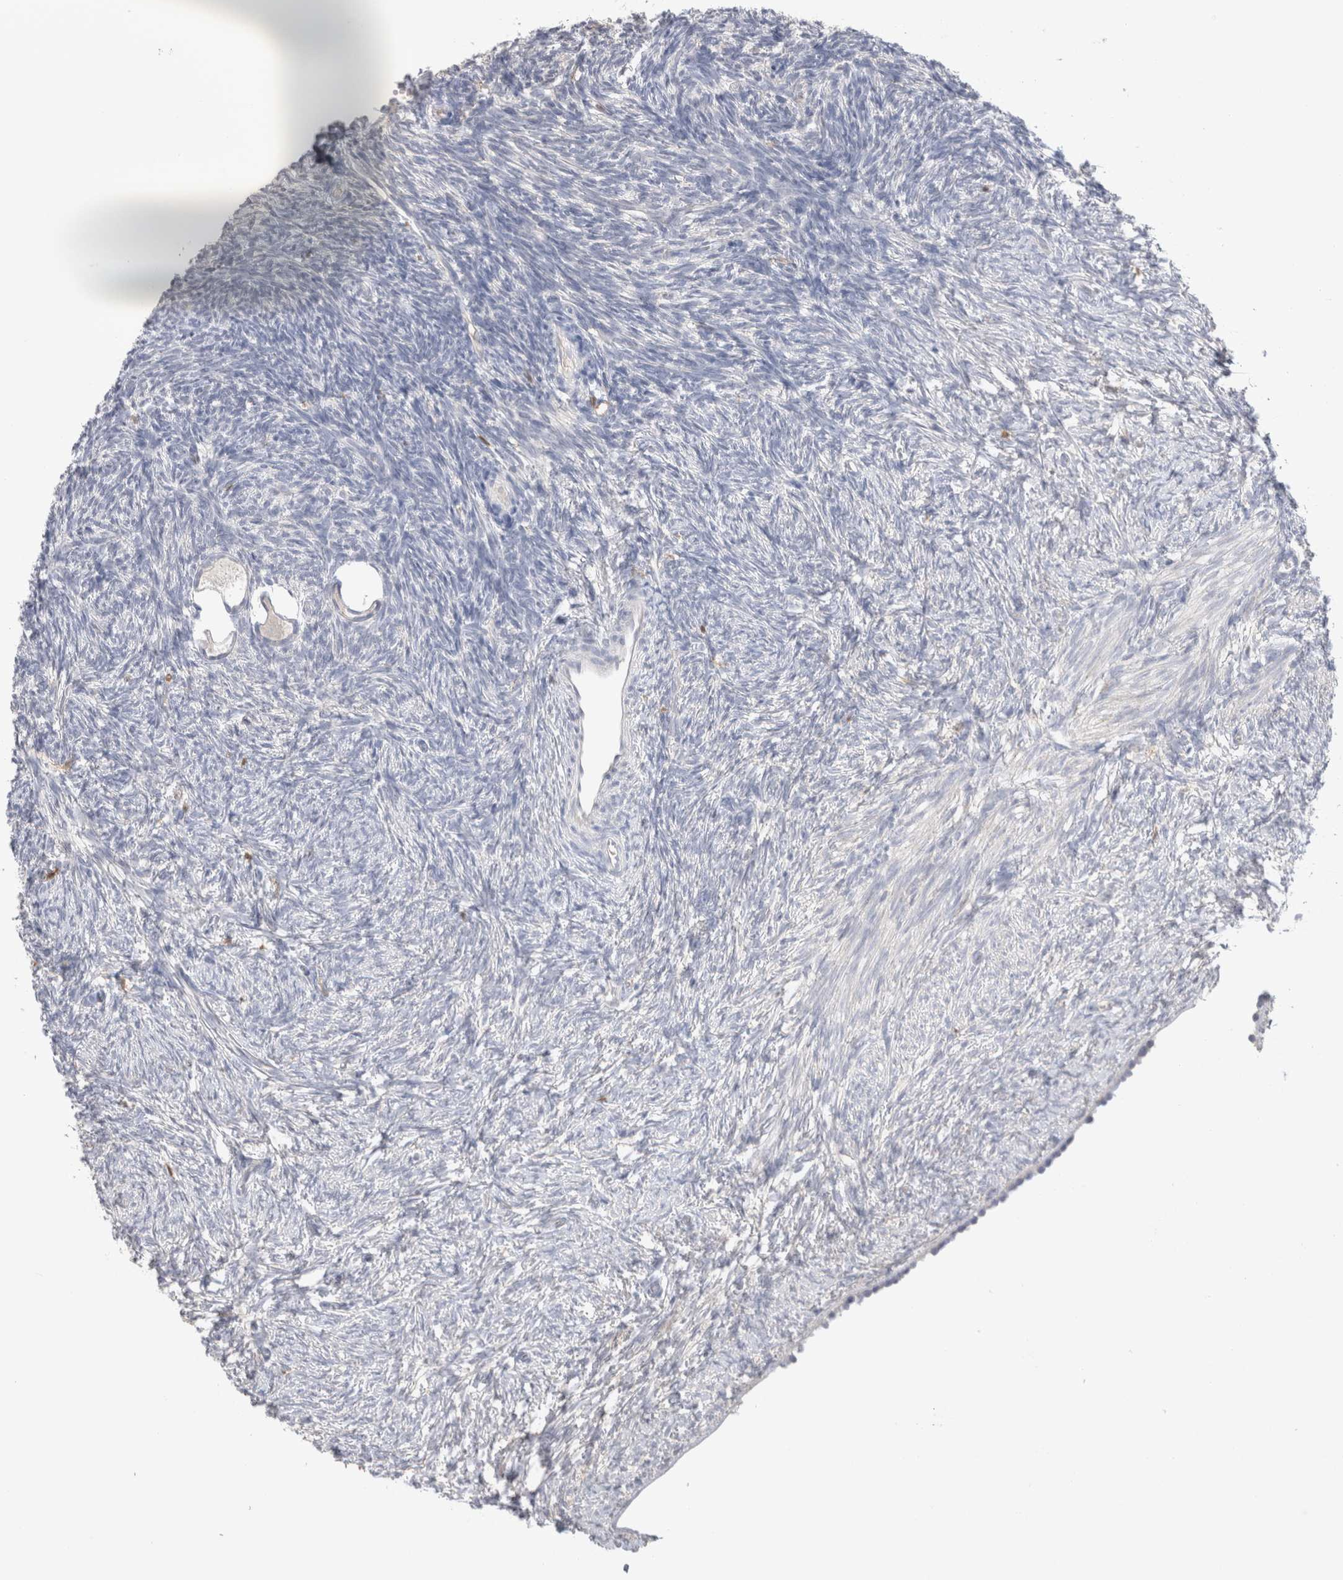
{"staining": {"intensity": "negative", "quantity": "none", "location": "none"}, "tissue": "ovary", "cell_type": "Follicle cells", "image_type": "normal", "snomed": [{"axis": "morphology", "description": "Normal tissue, NOS"}, {"axis": "topography", "description": "Ovary"}], "caption": "The IHC image has no significant positivity in follicle cells of ovary.", "gene": "HPGDS", "patient": {"sex": "female", "age": 34}}